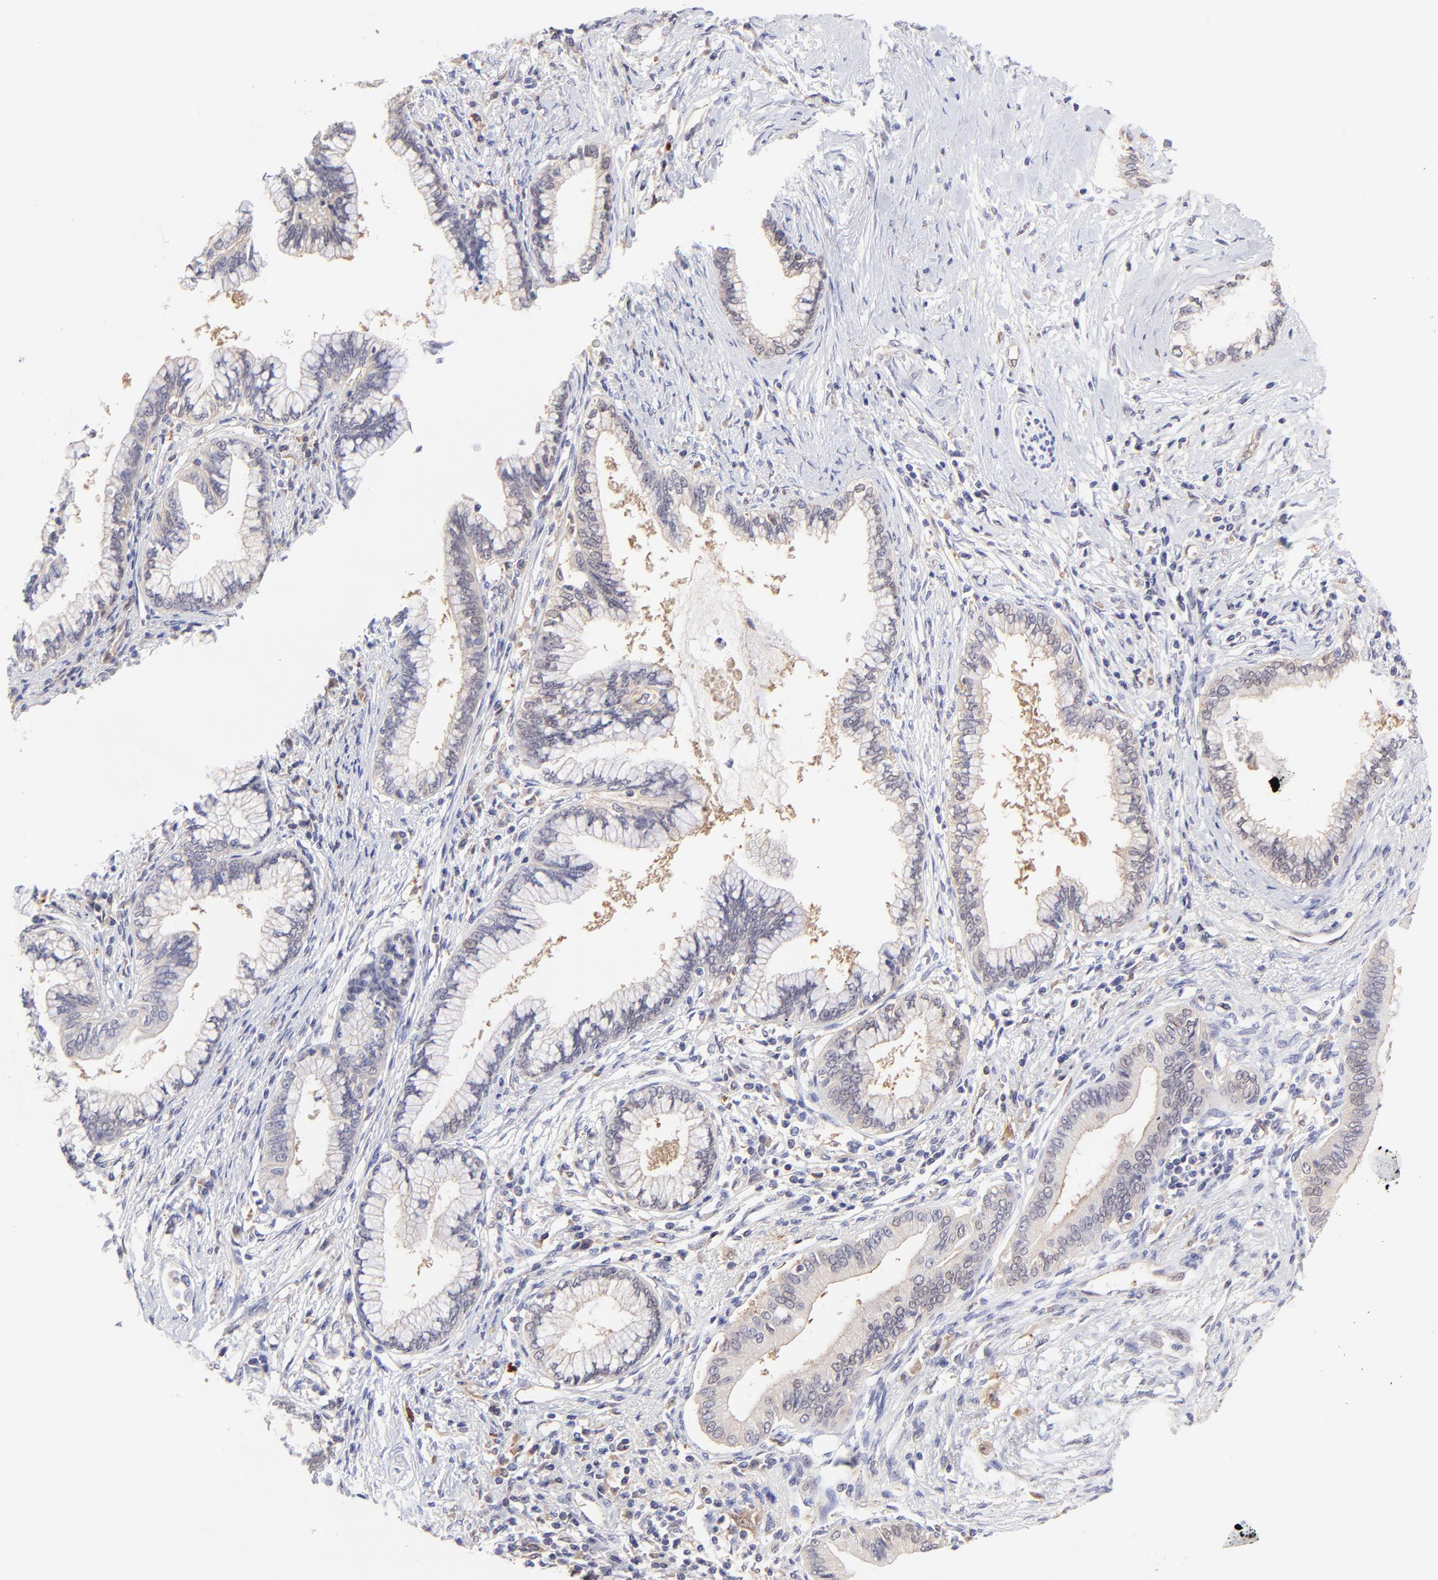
{"staining": {"intensity": "weak", "quantity": ">75%", "location": "cytoplasmic/membranous"}, "tissue": "pancreatic cancer", "cell_type": "Tumor cells", "image_type": "cancer", "snomed": [{"axis": "morphology", "description": "Adenocarcinoma, NOS"}, {"axis": "topography", "description": "Pancreas"}], "caption": "Human pancreatic cancer stained with a brown dye demonstrates weak cytoplasmic/membranous positive staining in about >75% of tumor cells.", "gene": "HYAL1", "patient": {"sex": "female", "age": 64}}